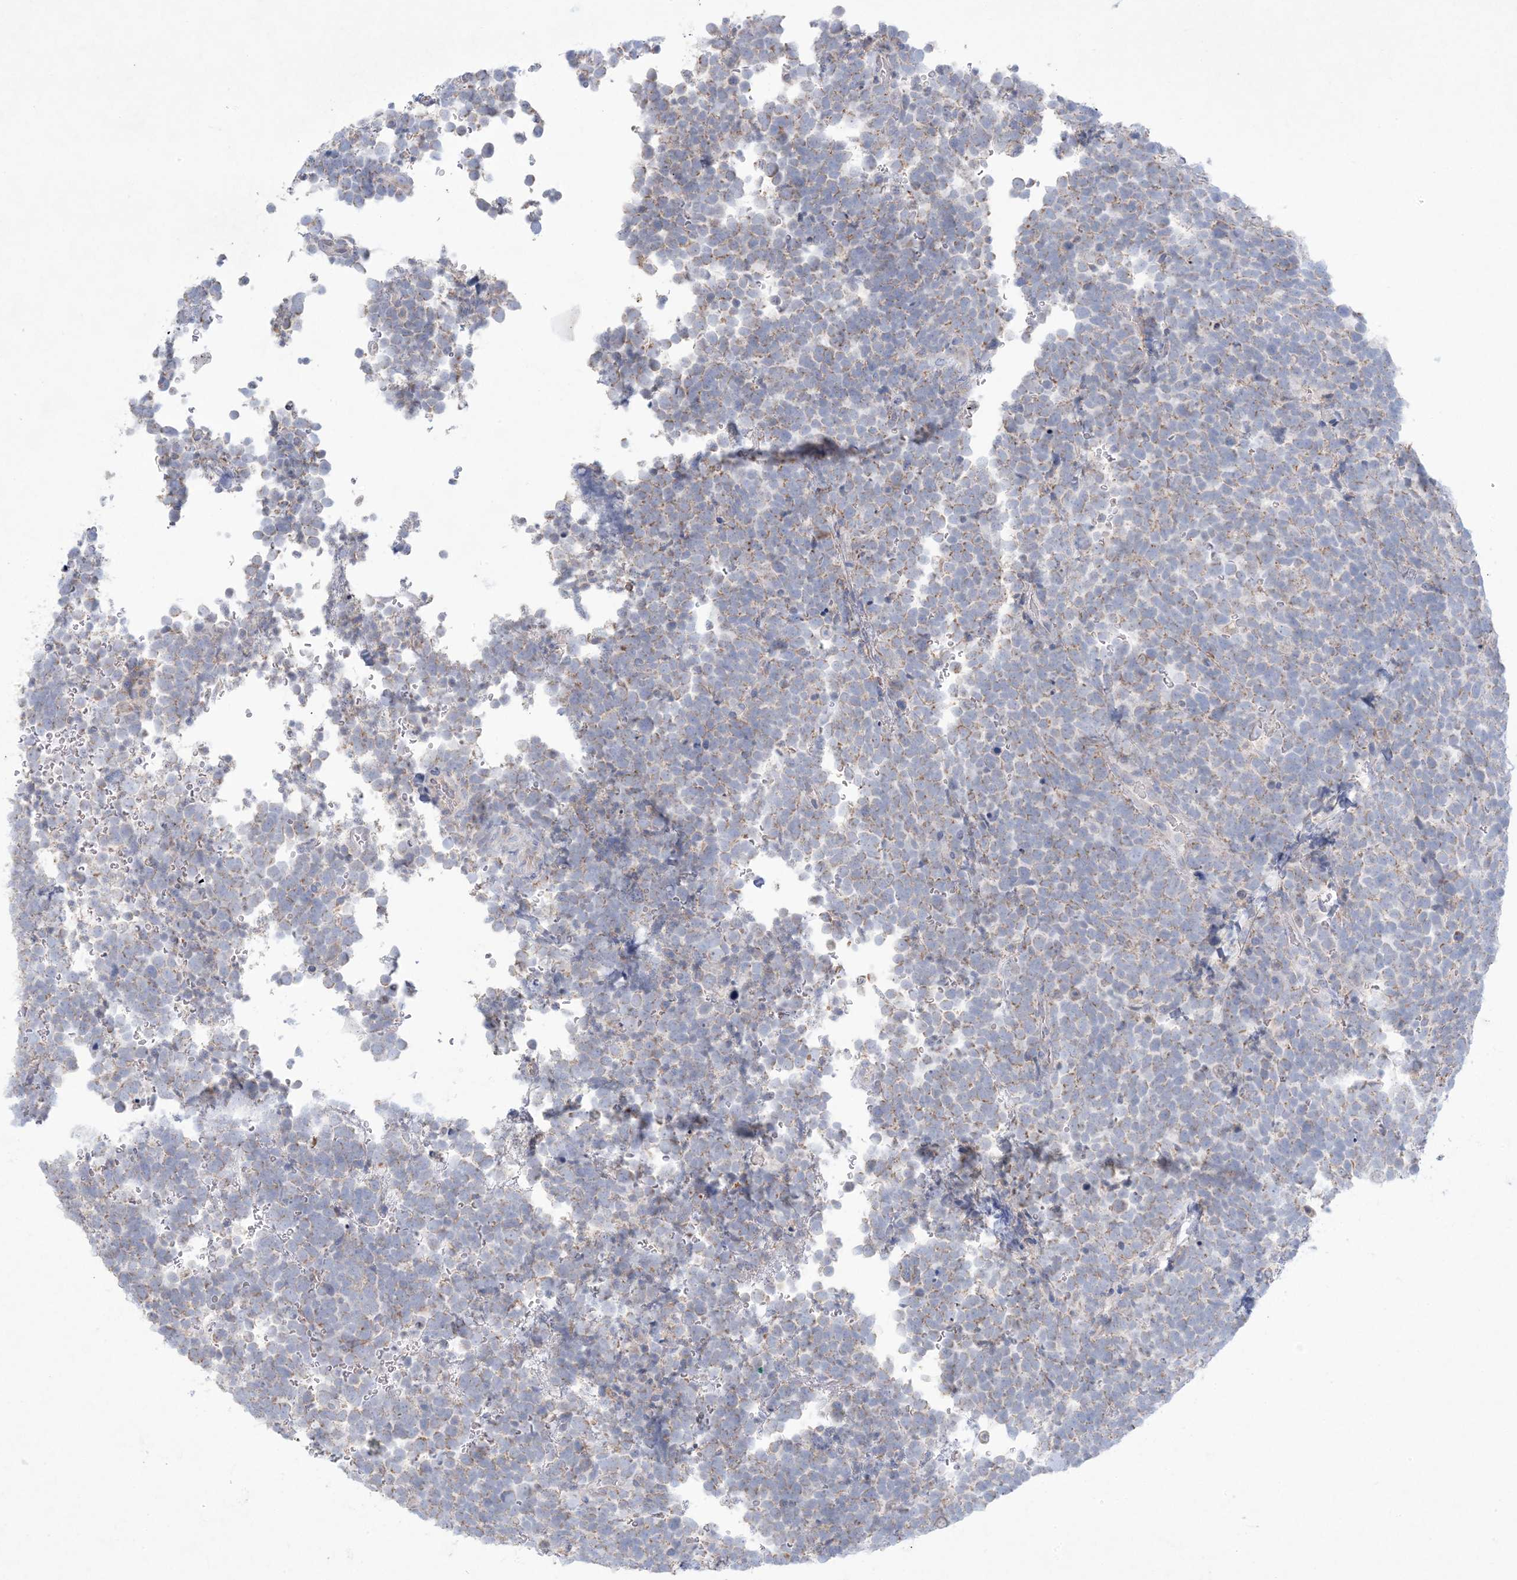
{"staining": {"intensity": "moderate", "quantity": "<25%", "location": "cytoplasmic/membranous"}, "tissue": "urothelial cancer", "cell_type": "Tumor cells", "image_type": "cancer", "snomed": [{"axis": "morphology", "description": "Urothelial carcinoma, High grade"}, {"axis": "topography", "description": "Urinary bladder"}], "caption": "A brown stain labels moderate cytoplasmic/membranous positivity of a protein in urothelial cancer tumor cells.", "gene": "KCTD6", "patient": {"sex": "female", "age": 82}}